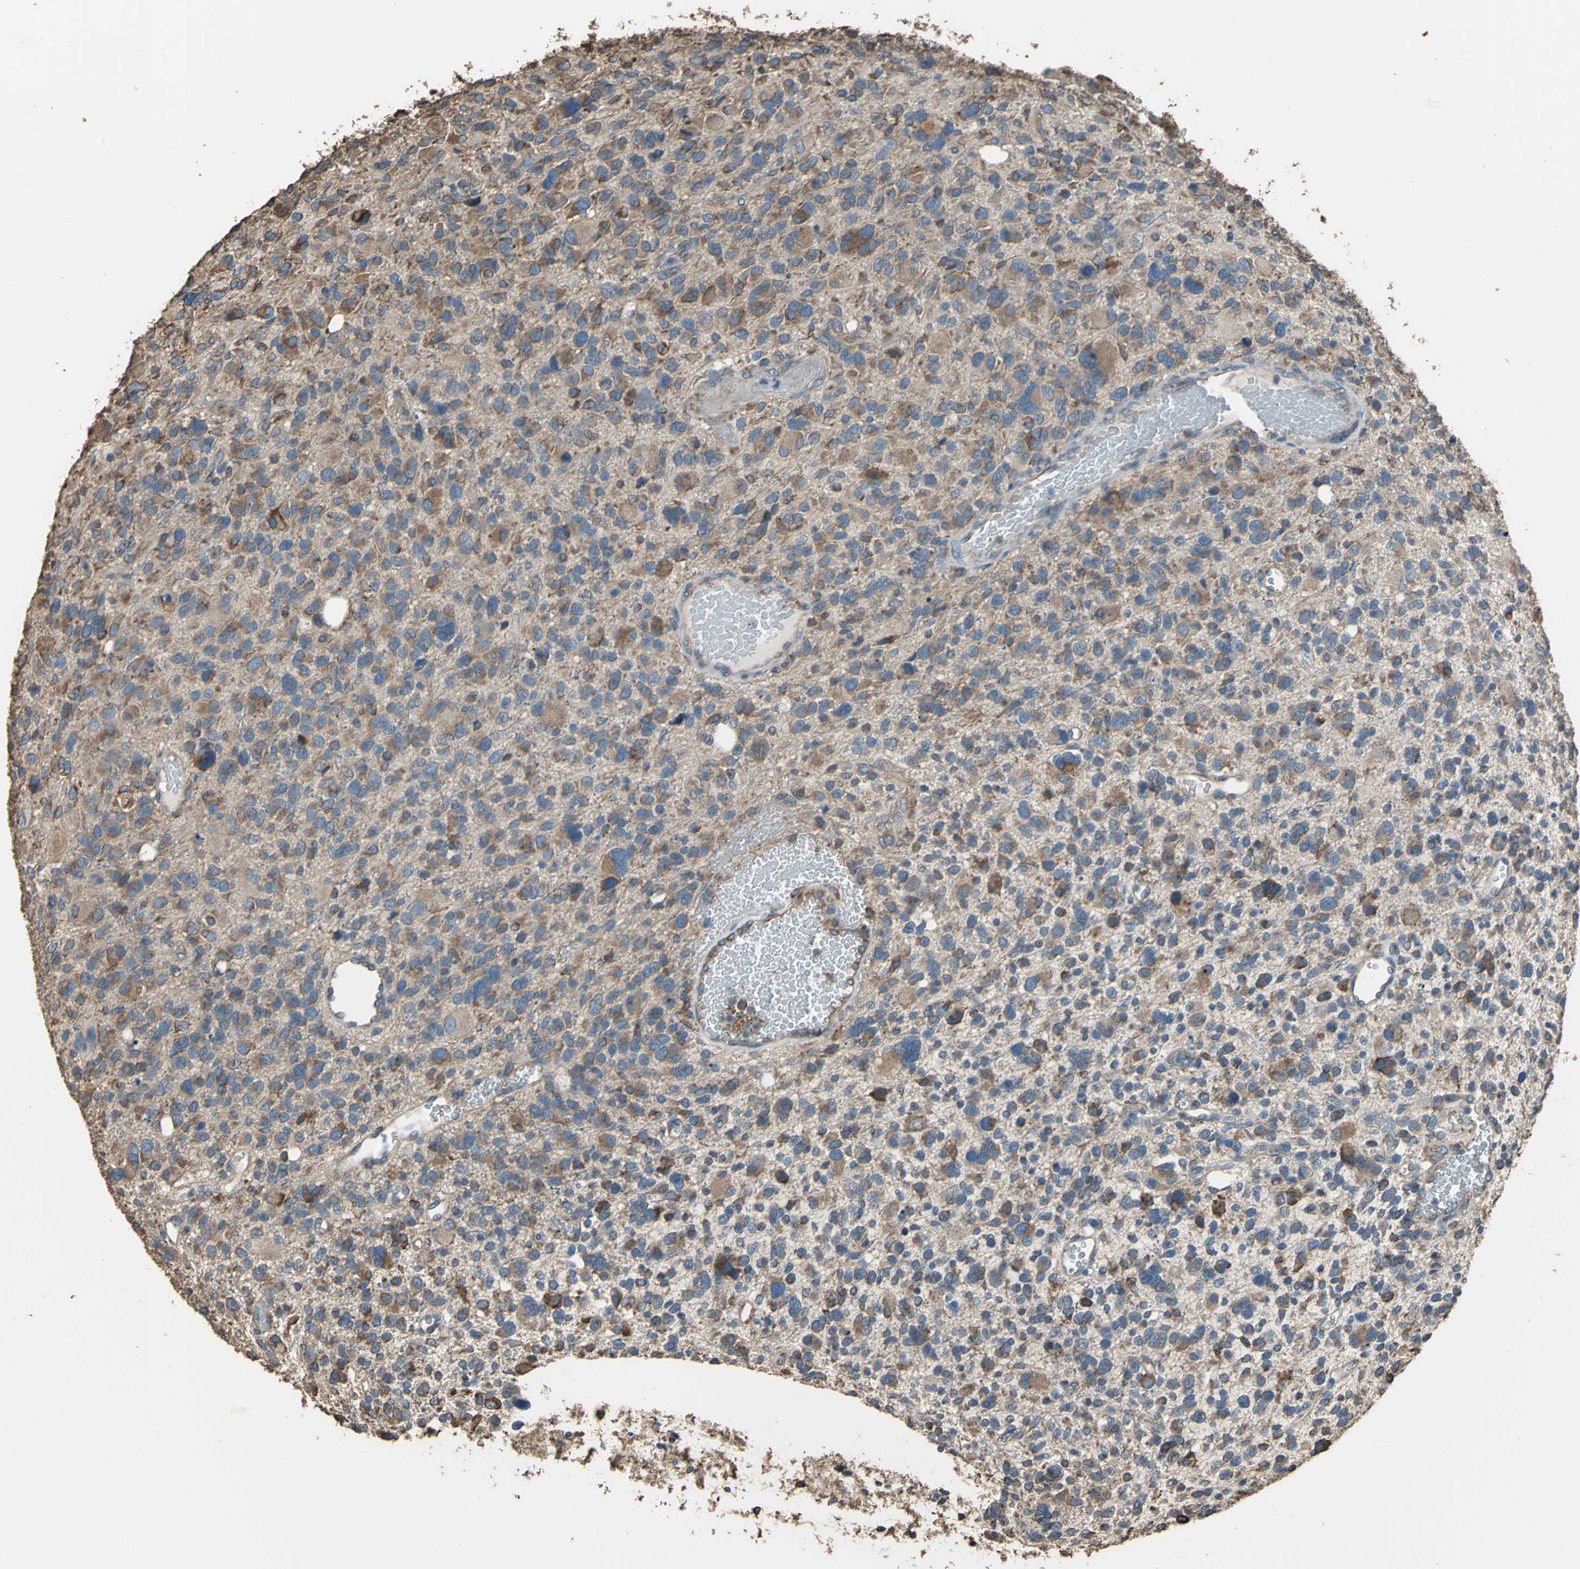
{"staining": {"intensity": "strong", "quantity": ">75%", "location": "cytoplasmic/membranous"}, "tissue": "glioma", "cell_type": "Tumor cells", "image_type": "cancer", "snomed": [{"axis": "morphology", "description": "Glioma, malignant, High grade"}, {"axis": "topography", "description": "Brain"}], "caption": "A high-resolution micrograph shows IHC staining of high-grade glioma (malignant), which shows strong cytoplasmic/membranous staining in about >75% of tumor cells.", "gene": "GPANK1", "patient": {"sex": "male", "age": 48}}